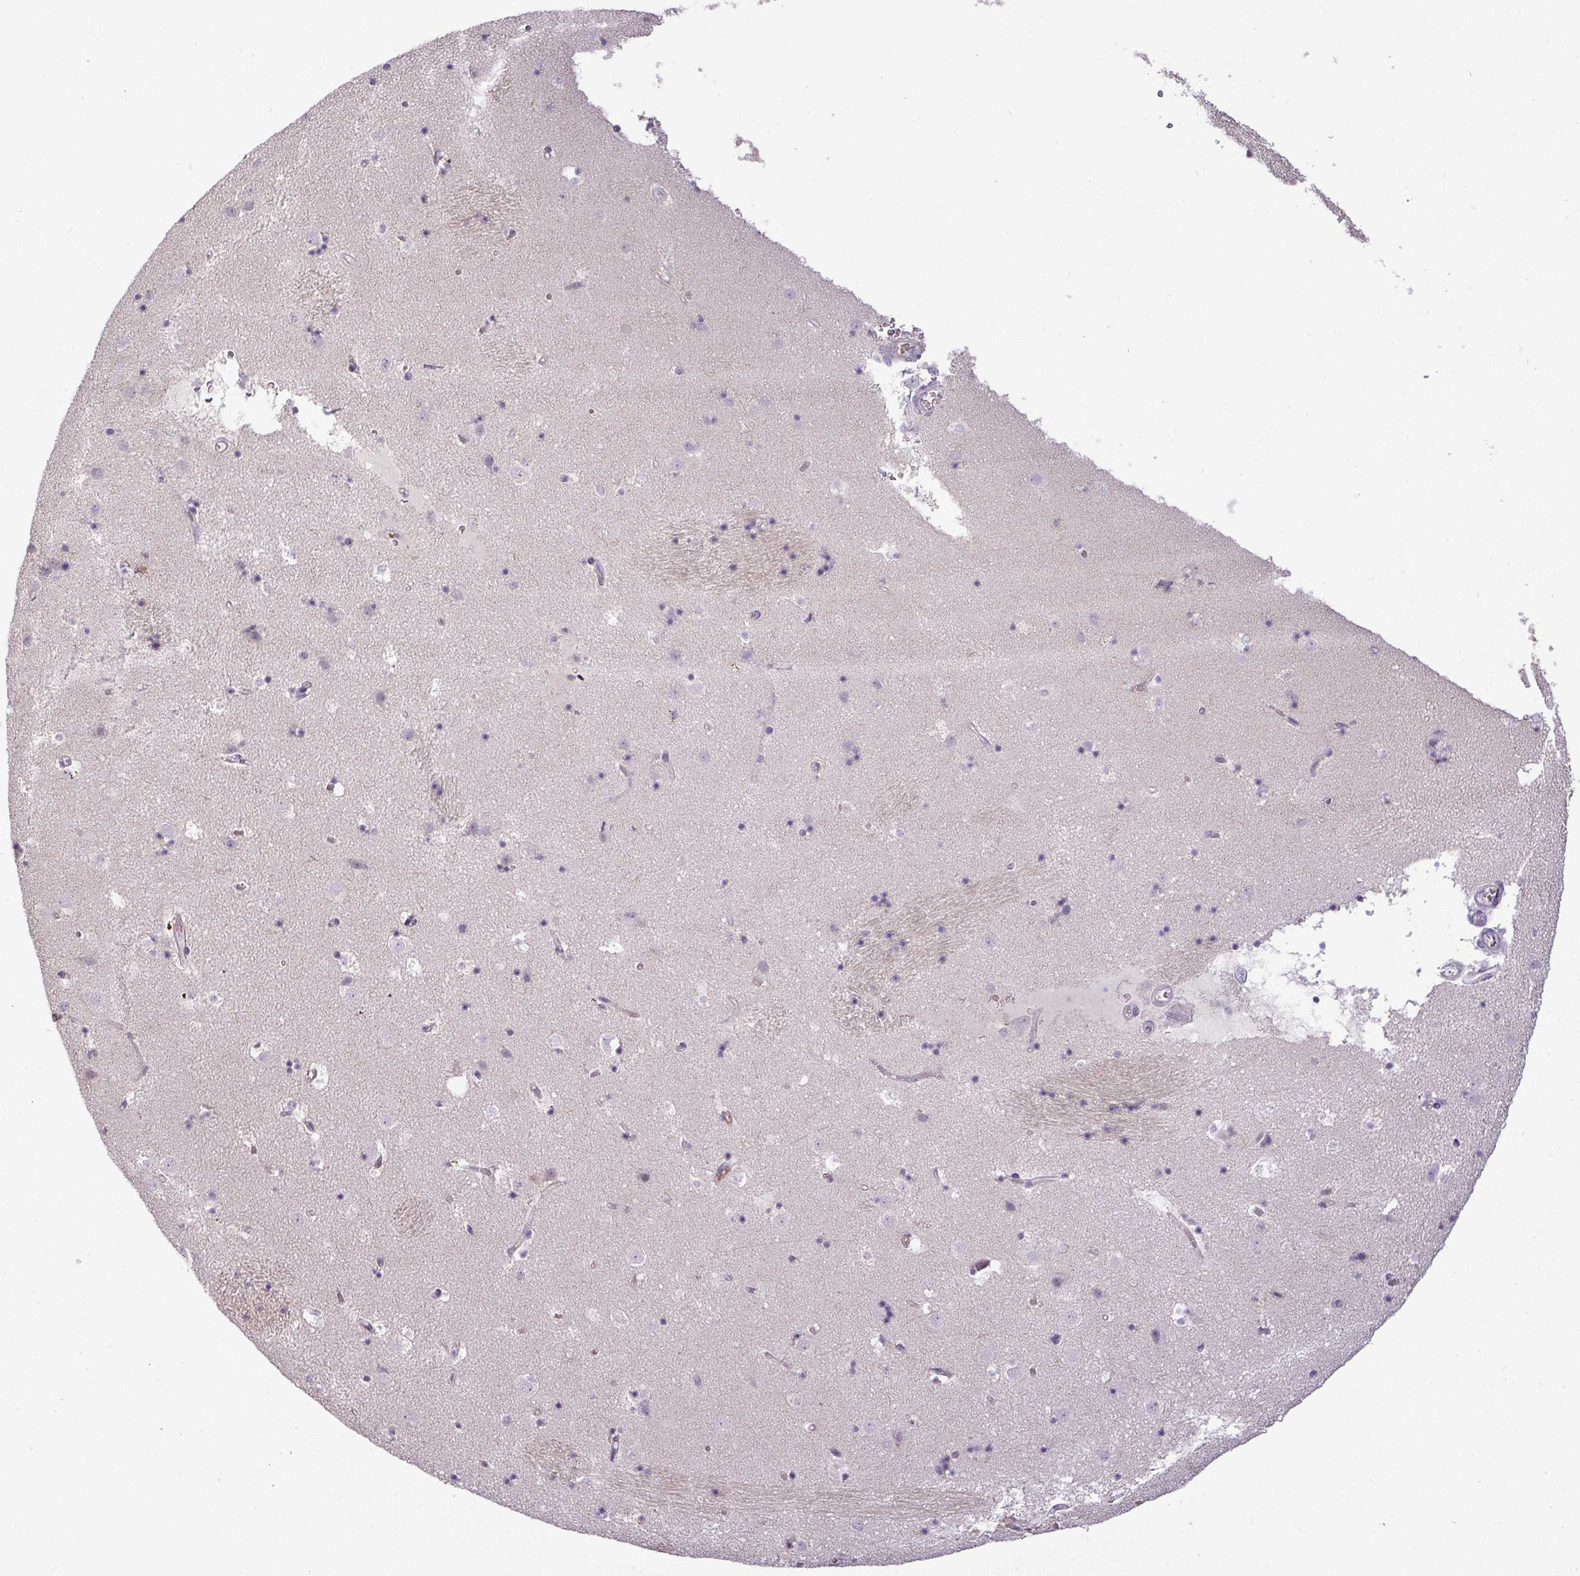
{"staining": {"intensity": "negative", "quantity": "none", "location": "none"}, "tissue": "caudate", "cell_type": "Glial cells", "image_type": "normal", "snomed": [{"axis": "morphology", "description": "Normal tissue, NOS"}, {"axis": "topography", "description": "Lateral ventricle wall"}], "caption": "This is a photomicrograph of IHC staining of benign caudate, which shows no positivity in glial cells.", "gene": "APOC1", "patient": {"sex": "male", "age": 58}}